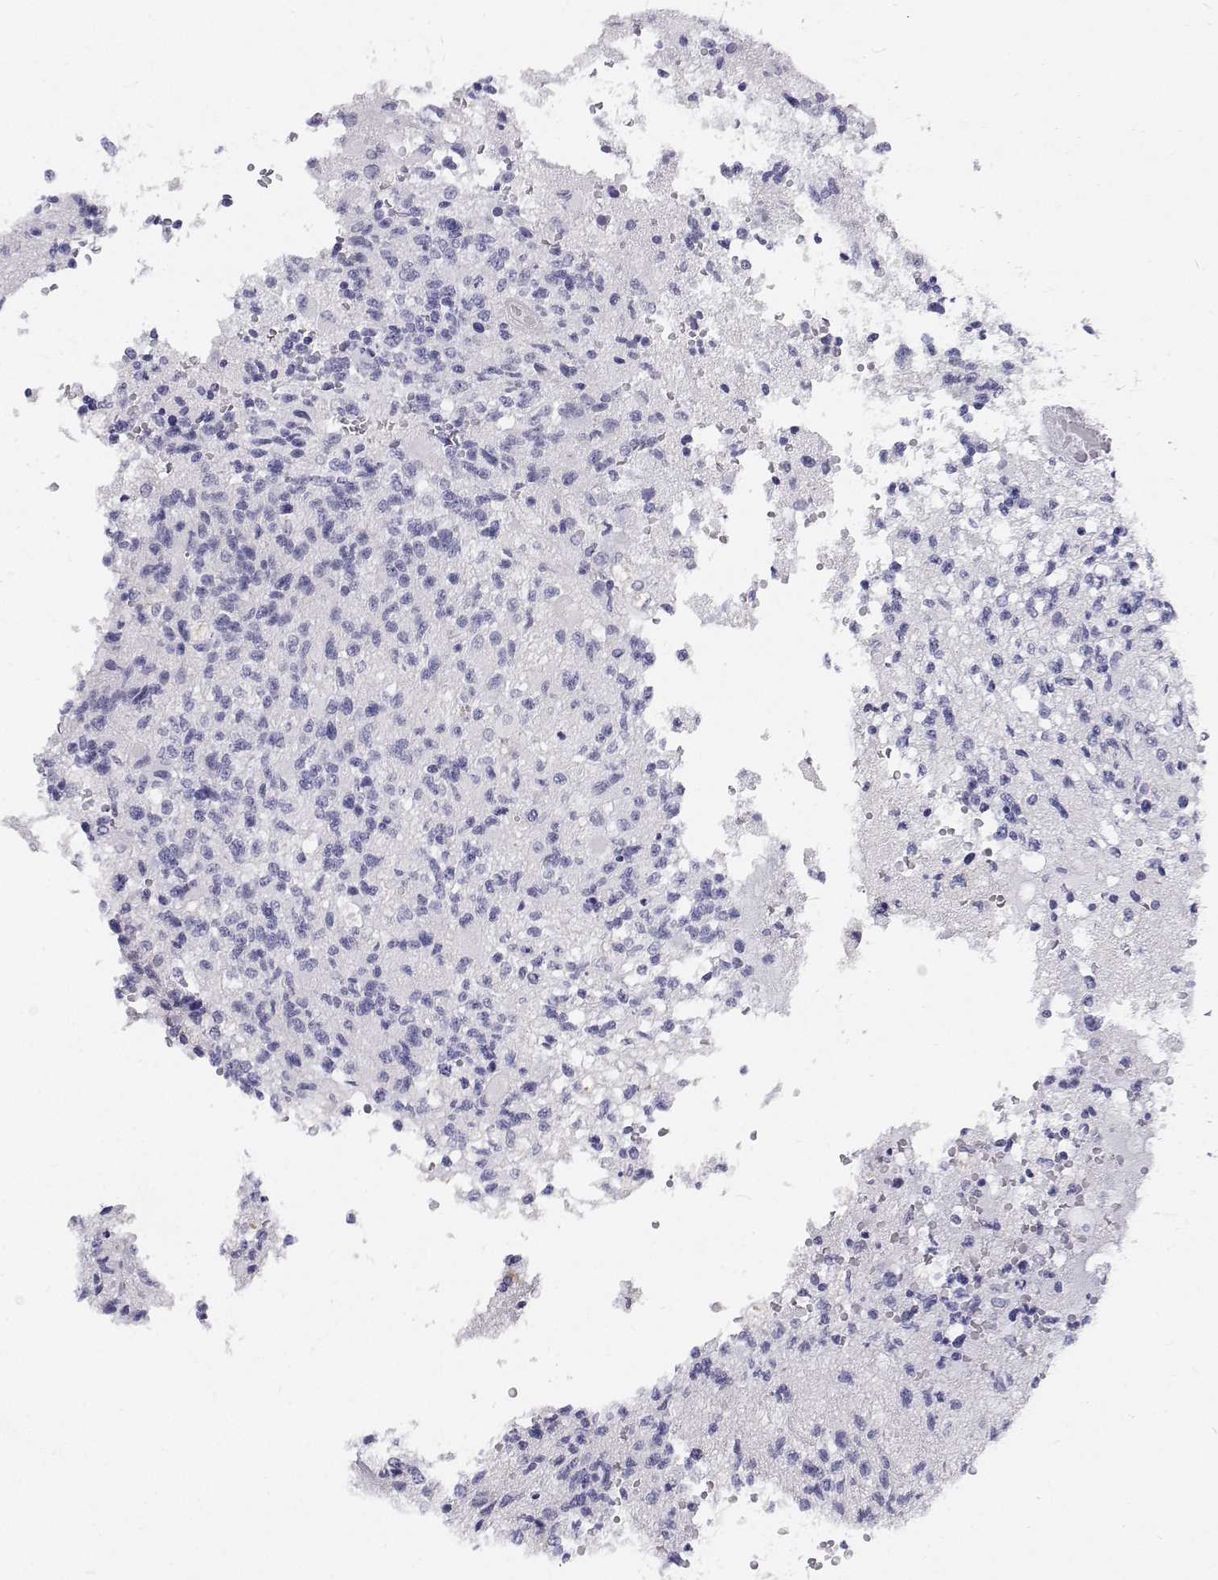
{"staining": {"intensity": "negative", "quantity": "none", "location": "none"}, "tissue": "glioma", "cell_type": "Tumor cells", "image_type": "cancer", "snomed": [{"axis": "morphology", "description": "Glioma, malignant, High grade"}, {"axis": "topography", "description": "Brain"}], "caption": "This photomicrograph is of high-grade glioma (malignant) stained with IHC to label a protein in brown with the nuclei are counter-stained blue. There is no positivity in tumor cells. (Brightfield microscopy of DAB immunohistochemistry at high magnification).", "gene": "NCR2", "patient": {"sex": "female", "age": 63}}